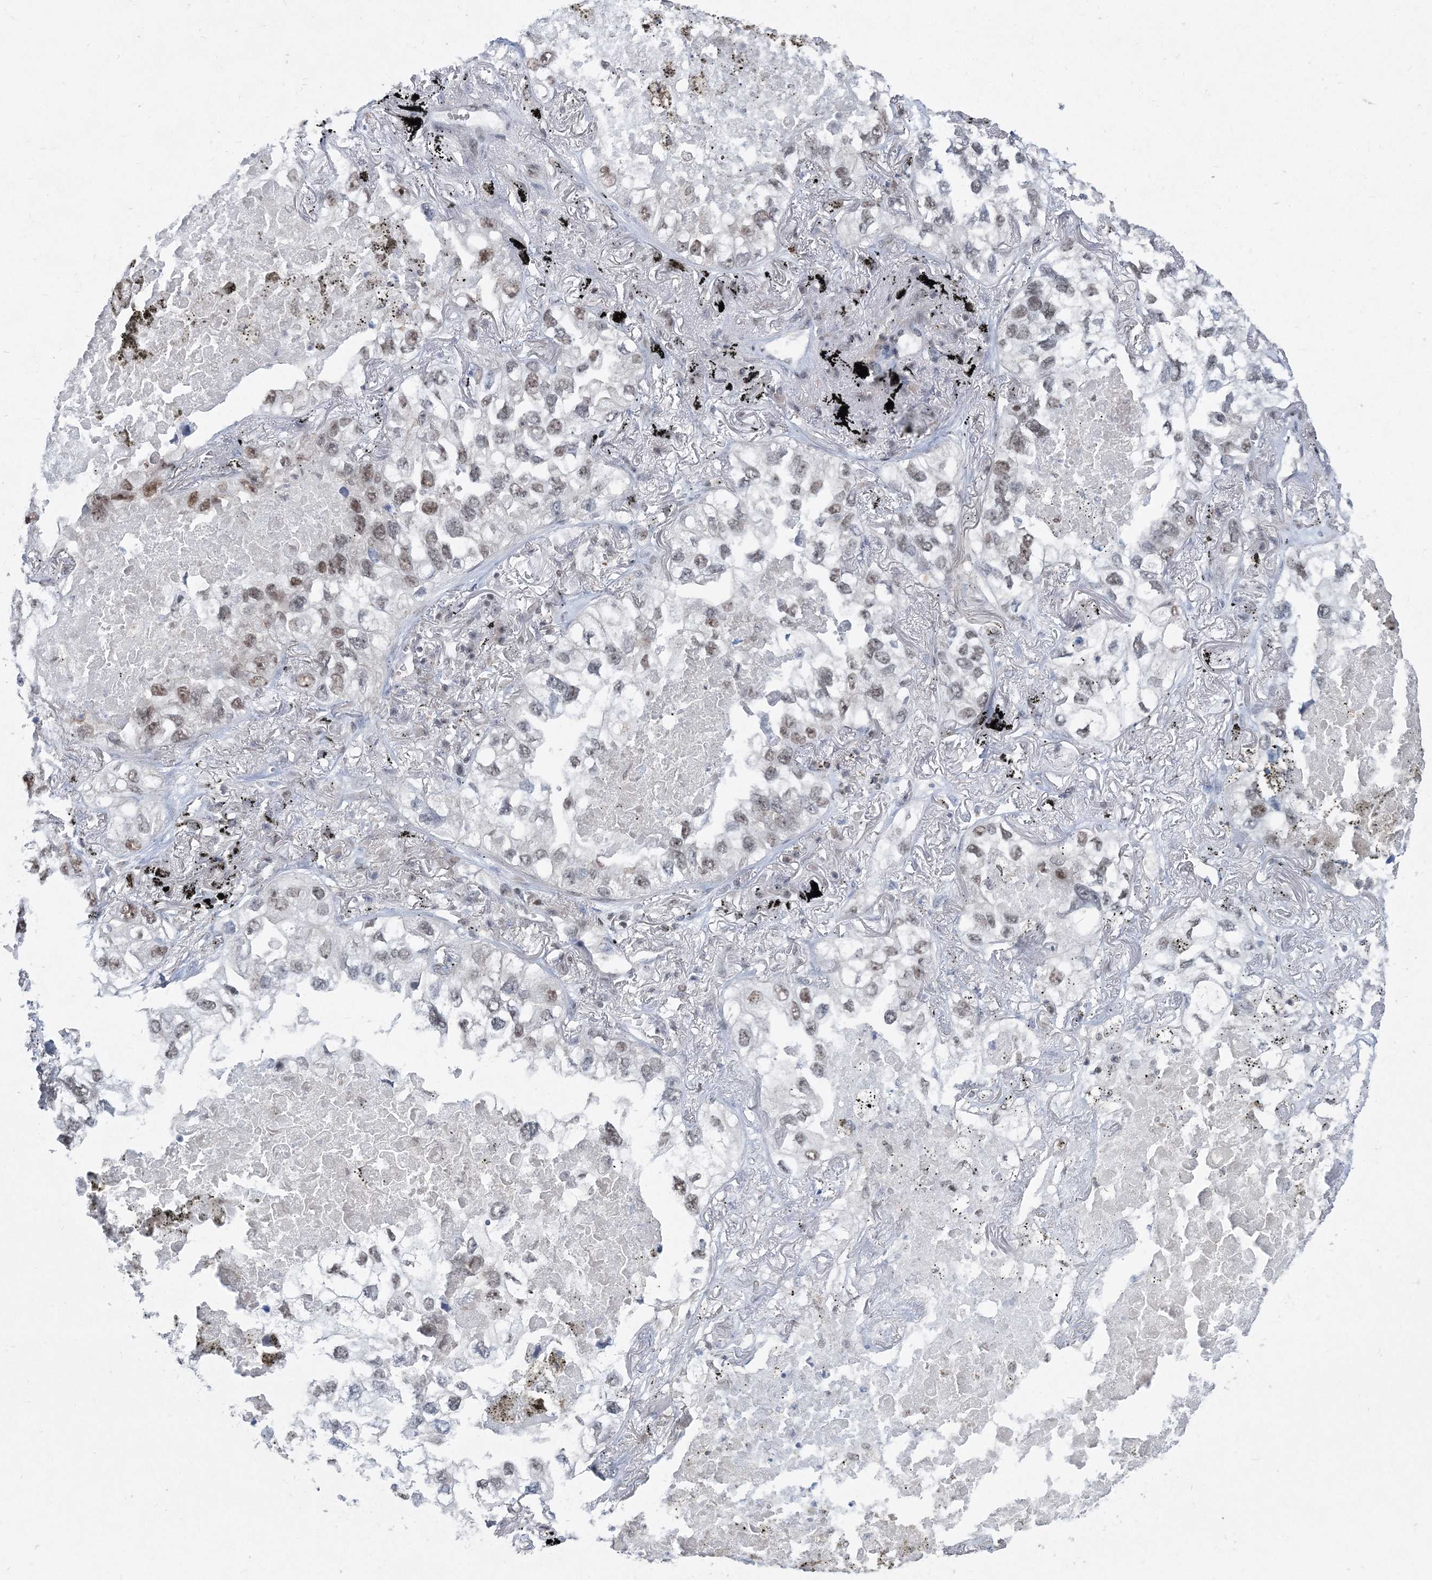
{"staining": {"intensity": "weak", "quantity": "25%-75%", "location": "nuclear"}, "tissue": "lung cancer", "cell_type": "Tumor cells", "image_type": "cancer", "snomed": [{"axis": "morphology", "description": "Adenocarcinoma, NOS"}, {"axis": "topography", "description": "Lung"}], "caption": "Adenocarcinoma (lung) tissue demonstrates weak nuclear positivity in about 25%-75% of tumor cells, visualized by immunohistochemistry. Nuclei are stained in blue.", "gene": "PDS5A", "patient": {"sex": "male", "age": 65}}